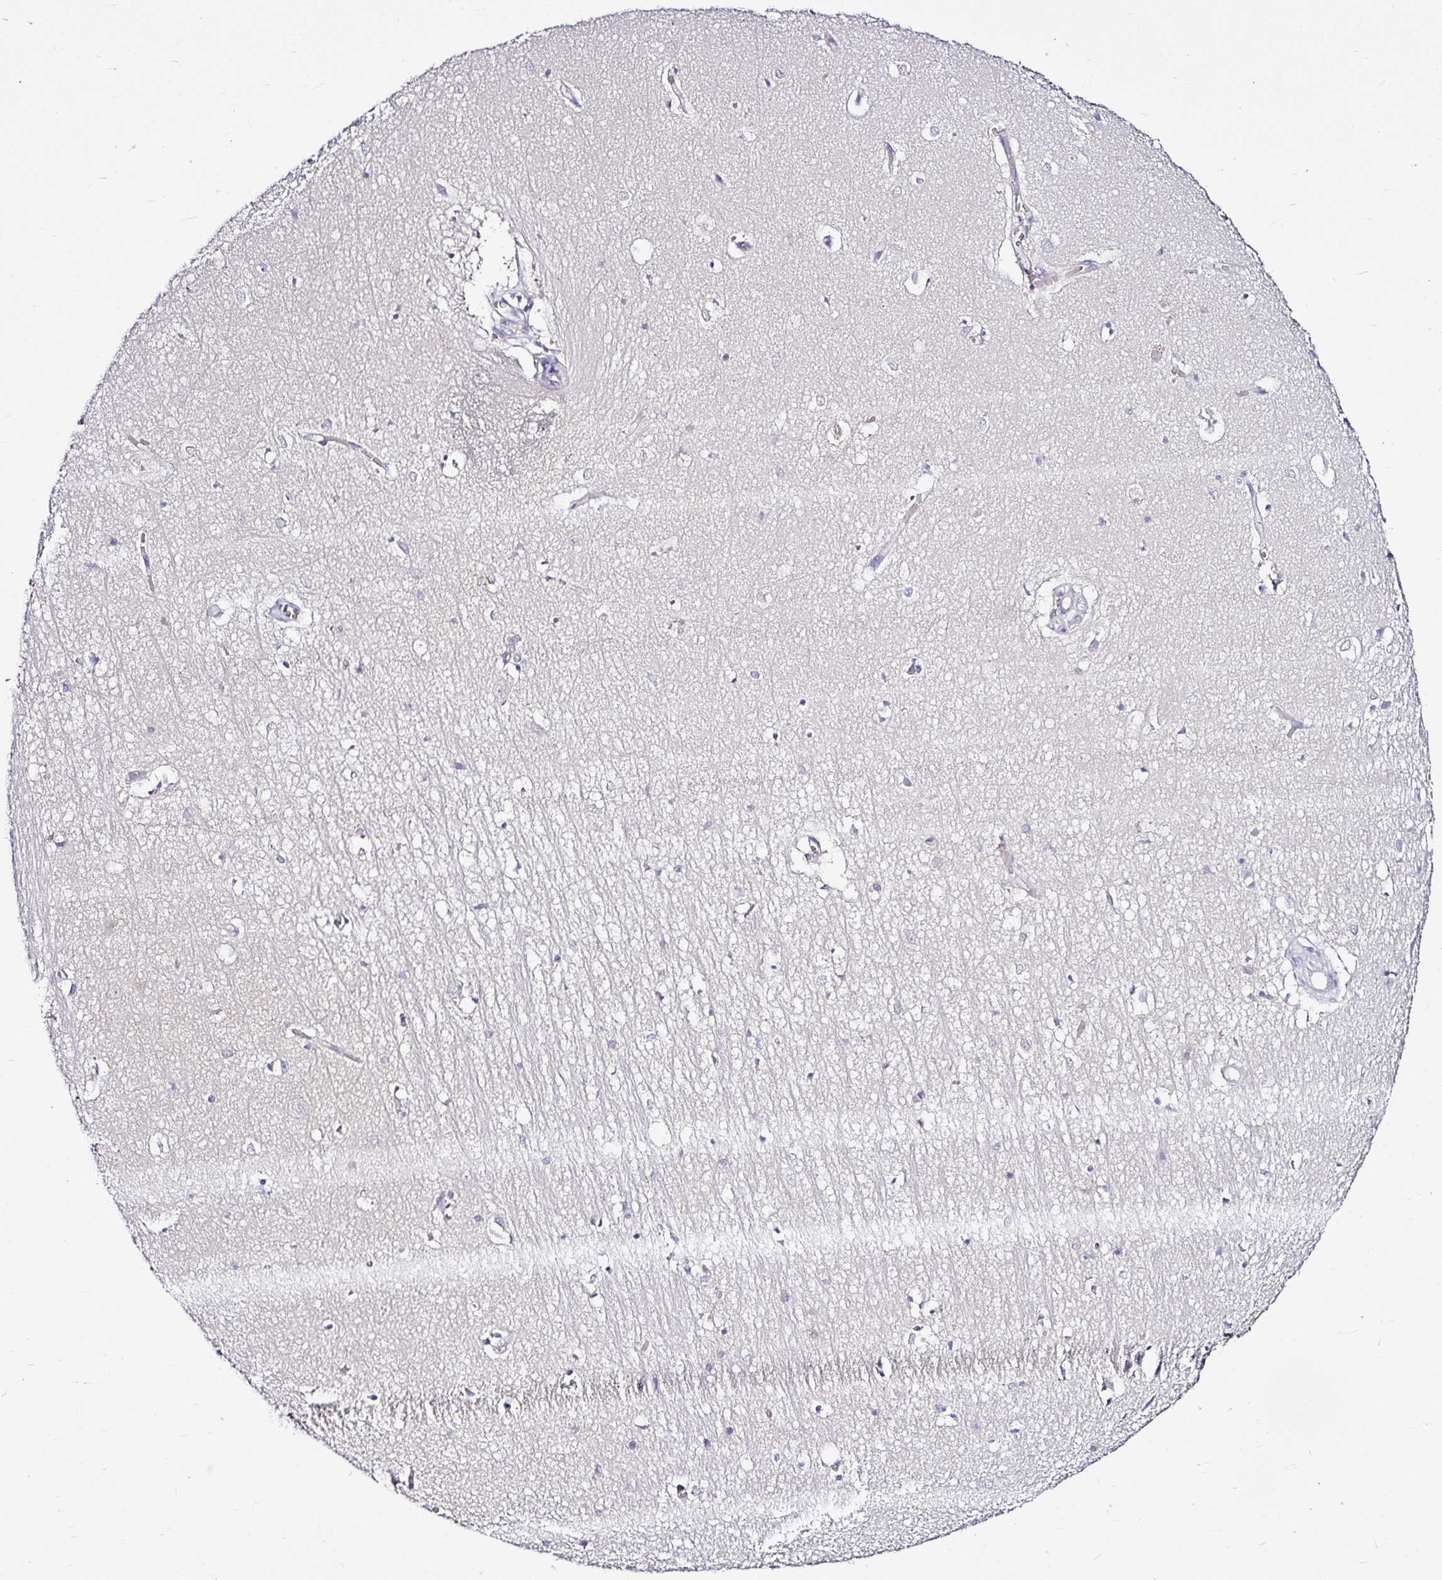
{"staining": {"intensity": "negative", "quantity": "none", "location": "none"}, "tissue": "hippocampus", "cell_type": "Glial cells", "image_type": "normal", "snomed": [{"axis": "morphology", "description": "Normal tissue, NOS"}, {"axis": "topography", "description": "Hippocampus"}], "caption": "Immunohistochemistry histopathology image of unremarkable human hippocampus stained for a protein (brown), which demonstrates no positivity in glial cells.", "gene": "DEPDC5", "patient": {"sex": "female", "age": 64}}